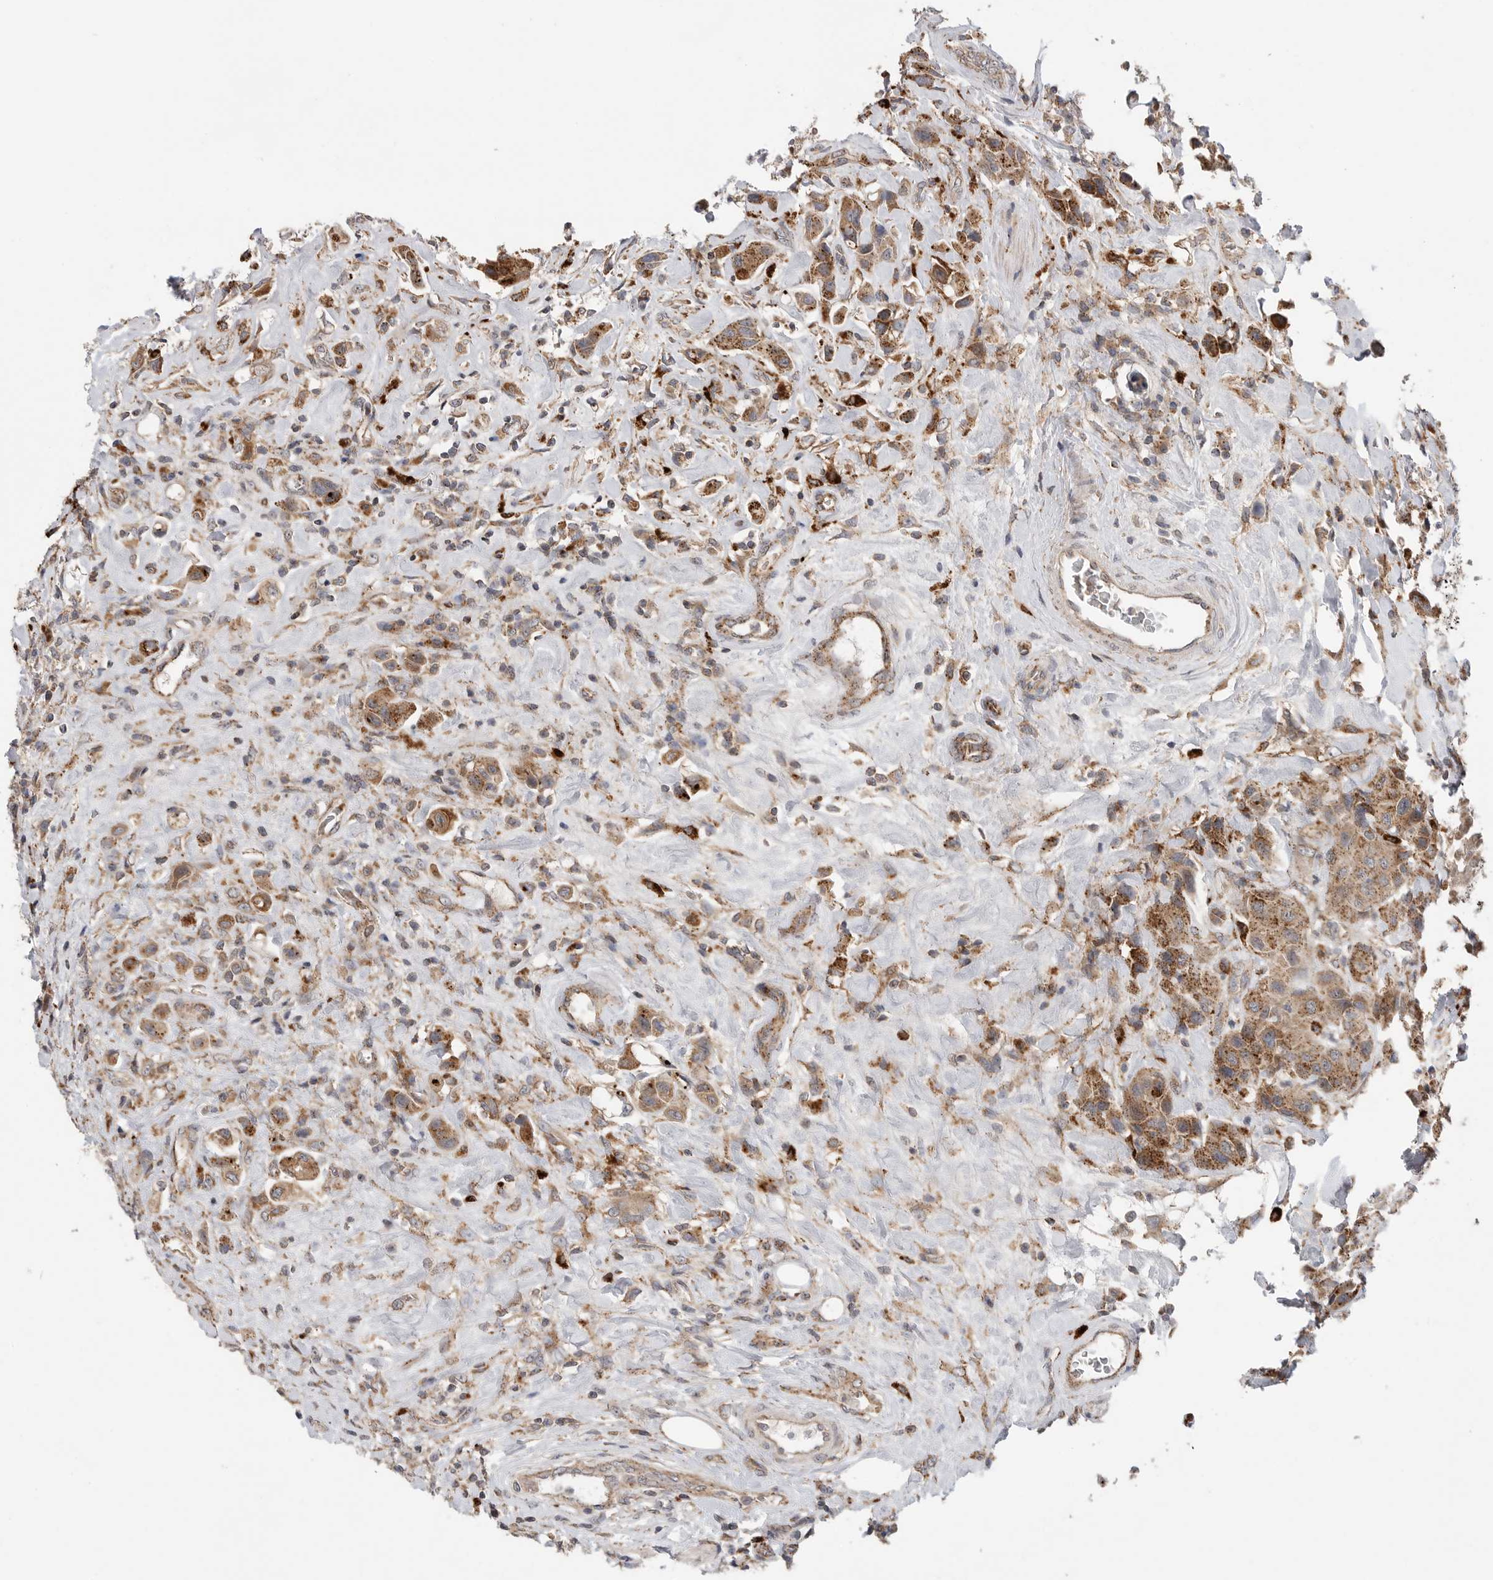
{"staining": {"intensity": "moderate", "quantity": ">75%", "location": "cytoplasmic/membranous"}, "tissue": "urothelial cancer", "cell_type": "Tumor cells", "image_type": "cancer", "snomed": [{"axis": "morphology", "description": "Urothelial carcinoma, High grade"}, {"axis": "topography", "description": "Urinary bladder"}], "caption": "Immunohistochemical staining of human urothelial carcinoma (high-grade) exhibits medium levels of moderate cytoplasmic/membranous staining in approximately >75% of tumor cells. Nuclei are stained in blue.", "gene": "GALNS", "patient": {"sex": "male", "age": 50}}